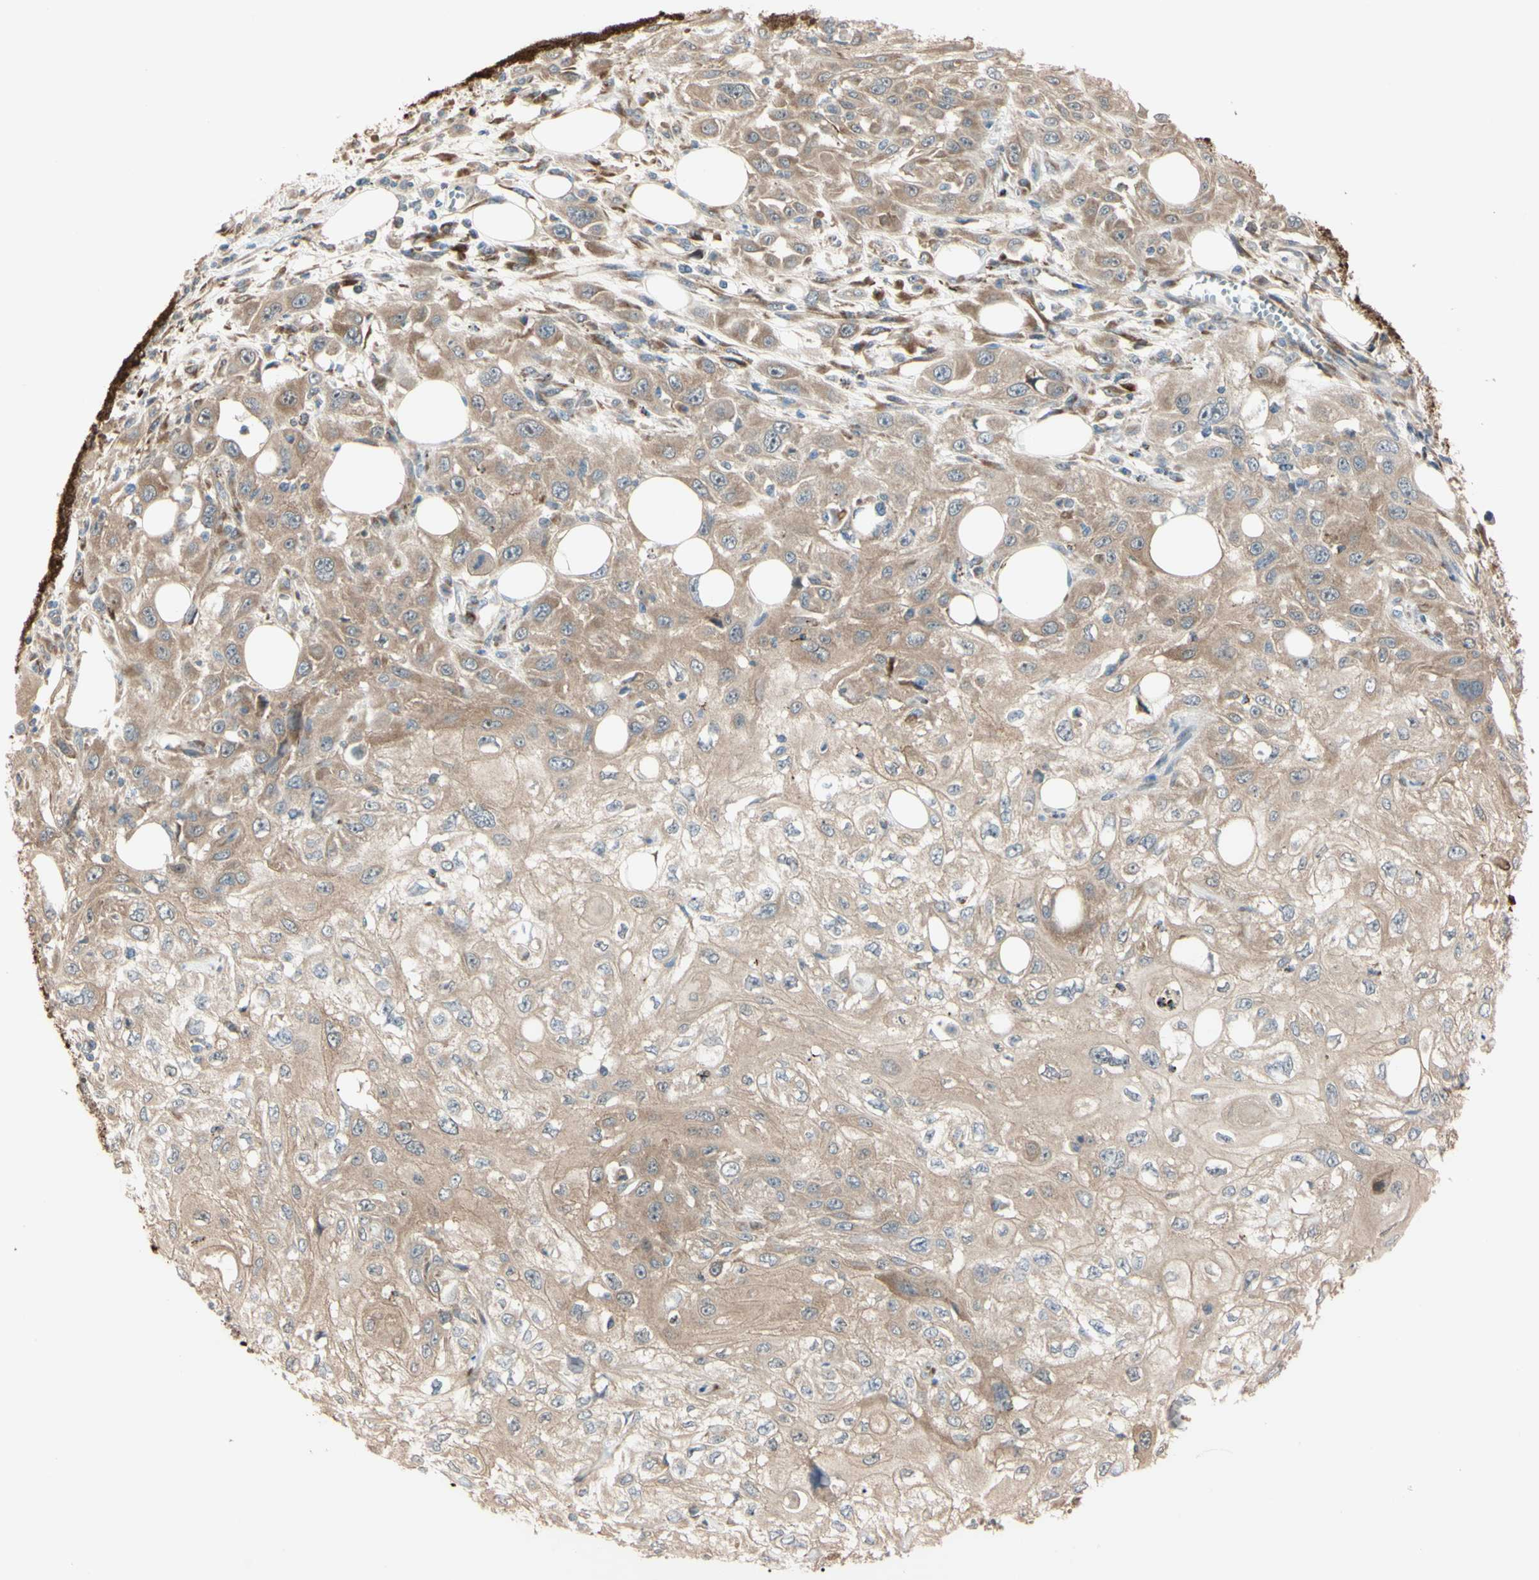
{"staining": {"intensity": "moderate", "quantity": ">75%", "location": "cytoplasmic/membranous"}, "tissue": "skin cancer", "cell_type": "Tumor cells", "image_type": "cancer", "snomed": [{"axis": "morphology", "description": "Squamous cell carcinoma, NOS"}, {"axis": "topography", "description": "Skin"}], "caption": "An immunohistochemistry (IHC) micrograph of tumor tissue is shown. Protein staining in brown labels moderate cytoplasmic/membranous positivity in squamous cell carcinoma (skin) within tumor cells.", "gene": "EIF5A", "patient": {"sex": "male", "age": 75}}